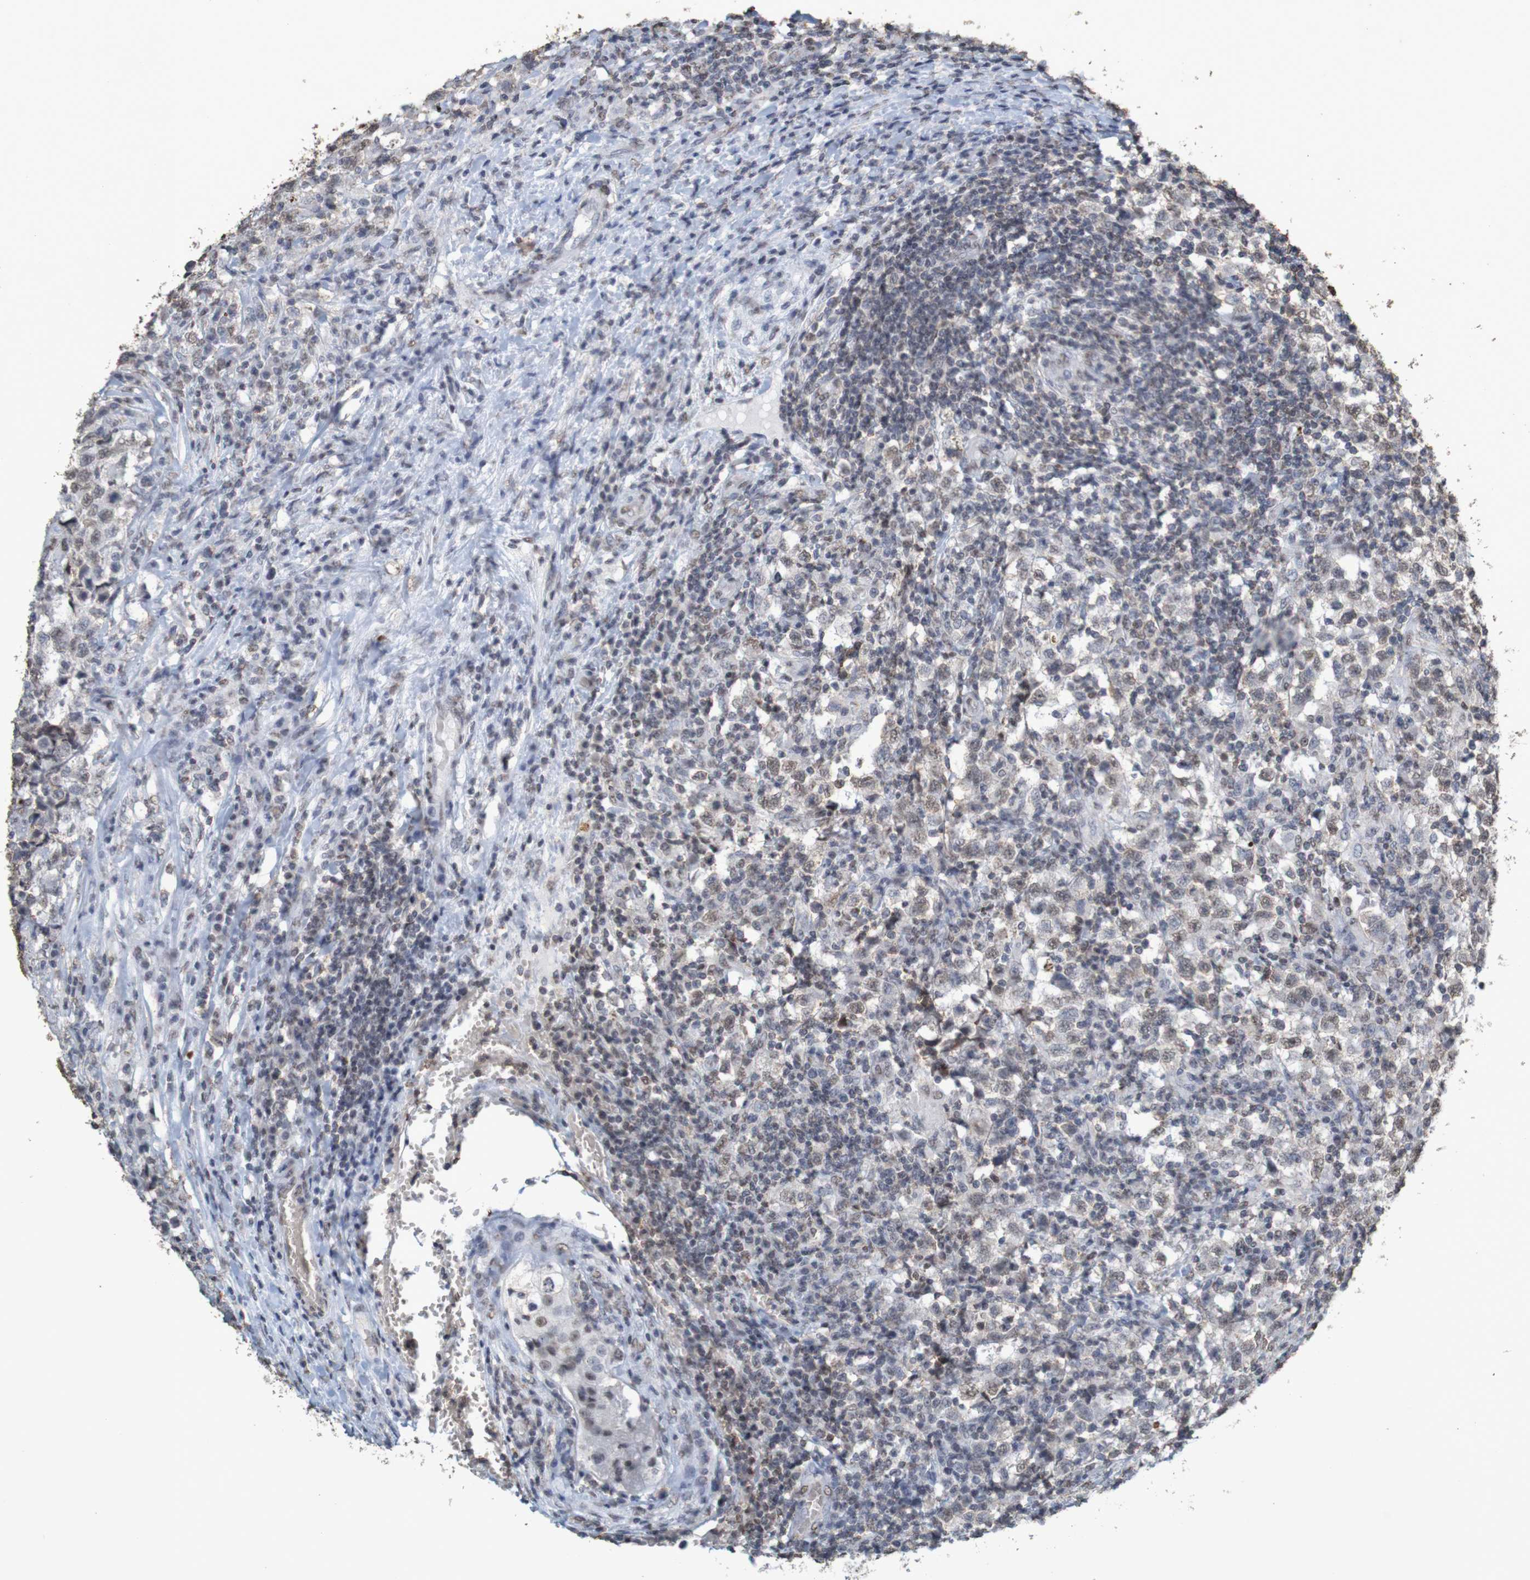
{"staining": {"intensity": "weak", "quantity": "25%-75%", "location": "nuclear"}, "tissue": "testis cancer", "cell_type": "Tumor cells", "image_type": "cancer", "snomed": [{"axis": "morphology", "description": "Carcinoma, Embryonal, NOS"}, {"axis": "topography", "description": "Testis"}], "caption": "Immunohistochemistry (IHC) of human testis embryonal carcinoma displays low levels of weak nuclear expression in about 25%-75% of tumor cells. (brown staining indicates protein expression, while blue staining denotes nuclei).", "gene": "GFI1", "patient": {"sex": "male", "age": 21}}